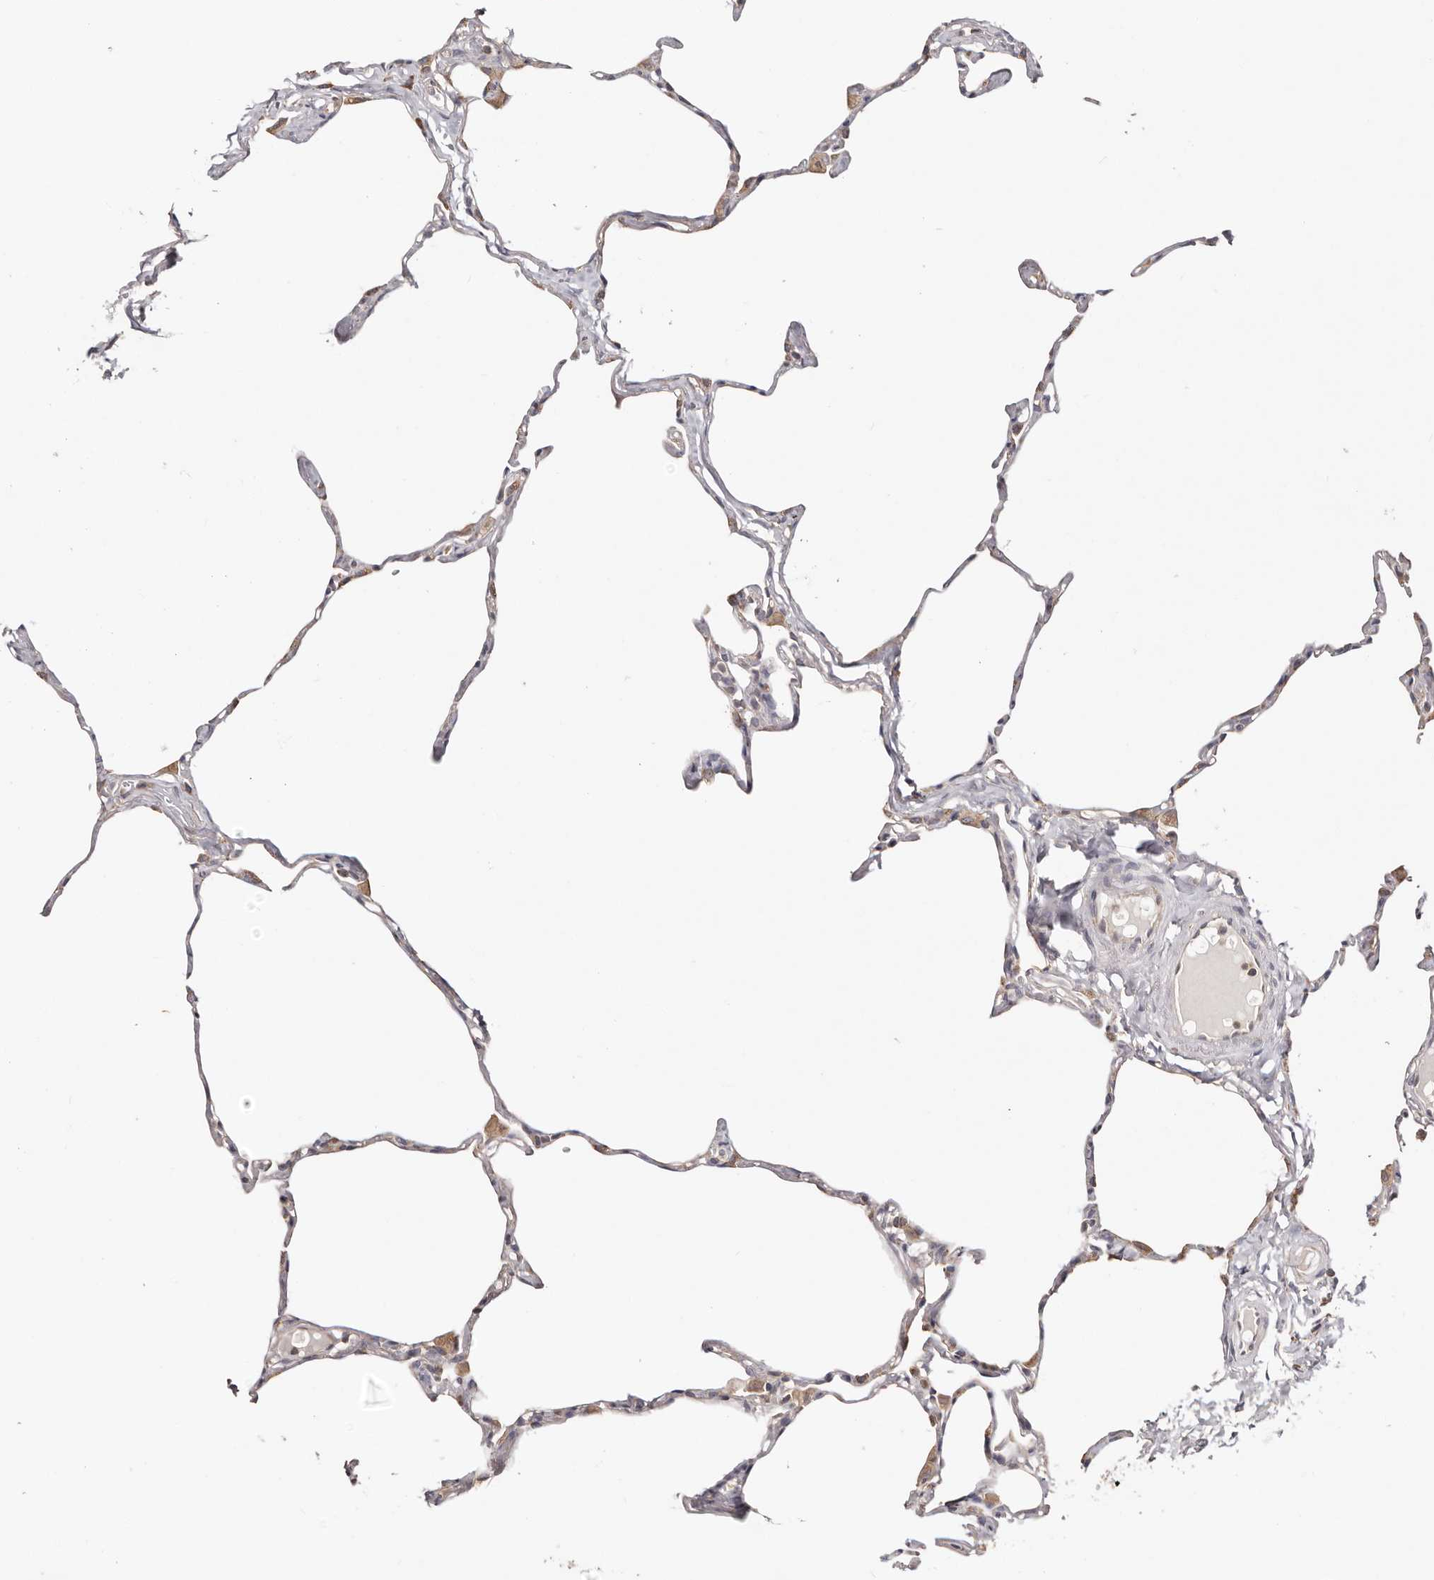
{"staining": {"intensity": "negative", "quantity": "none", "location": "none"}, "tissue": "lung", "cell_type": "Alveolar cells", "image_type": "normal", "snomed": [{"axis": "morphology", "description": "Normal tissue, NOS"}, {"axis": "topography", "description": "Lung"}], "caption": "High magnification brightfield microscopy of normal lung stained with DAB (brown) and counterstained with hematoxylin (blue): alveolar cells show no significant expression.", "gene": "EPRS1", "patient": {"sex": "male", "age": 65}}